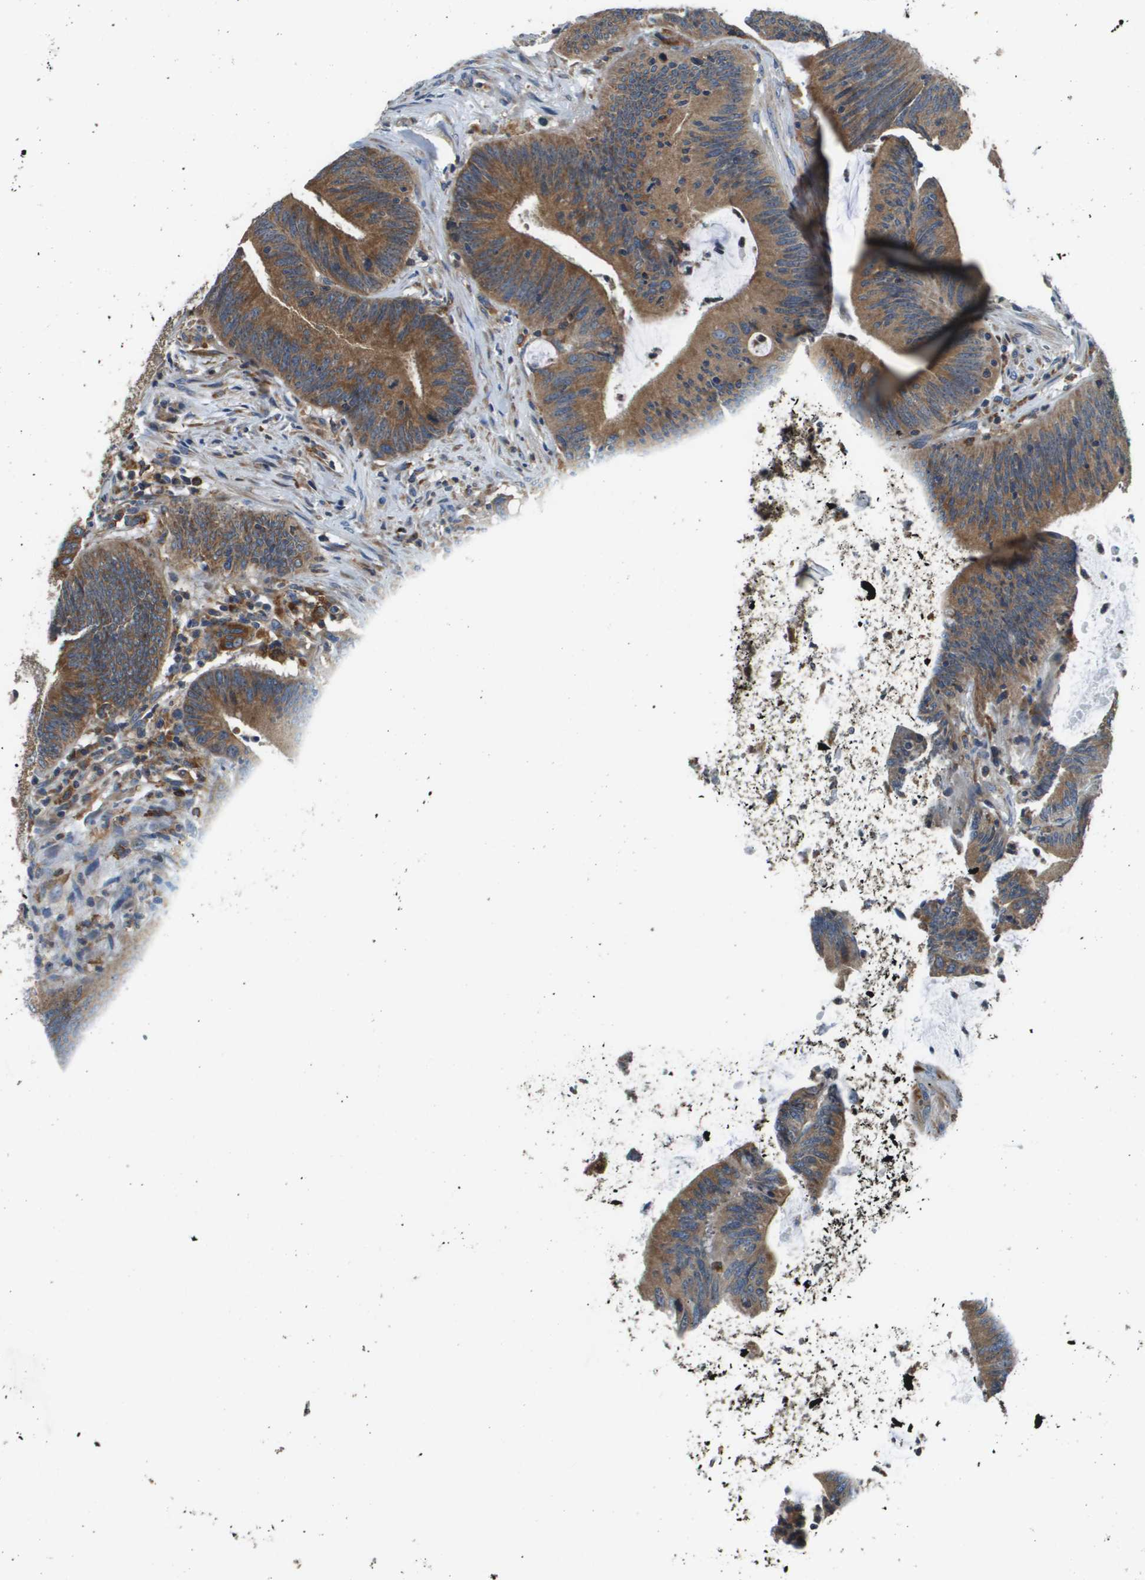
{"staining": {"intensity": "moderate", "quantity": ">75%", "location": "cytoplasmic/membranous"}, "tissue": "colorectal cancer", "cell_type": "Tumor cells", "image_type": "cancer", "snomed": [{"axis": "morphology", "description": "Normal tissue, NOS"}, {"axis": "morphology", "description": "Adenocarcinoma, NOS"}, {"axis": "topography", "description": "Rectum"}], "caption": "Adenocarcinoma (colorectal) stained with immunohistochemistry (IHC) shows moderate cytoplasmic/membranous positivity in approximately >75% of tumor cells. (Stains: DAB in brown, nuclei in blue, Microscopy: brightfield microscopy at high magnification).", "gene": "CNPY3", "patient": {"sex": "female", "age": 66}}